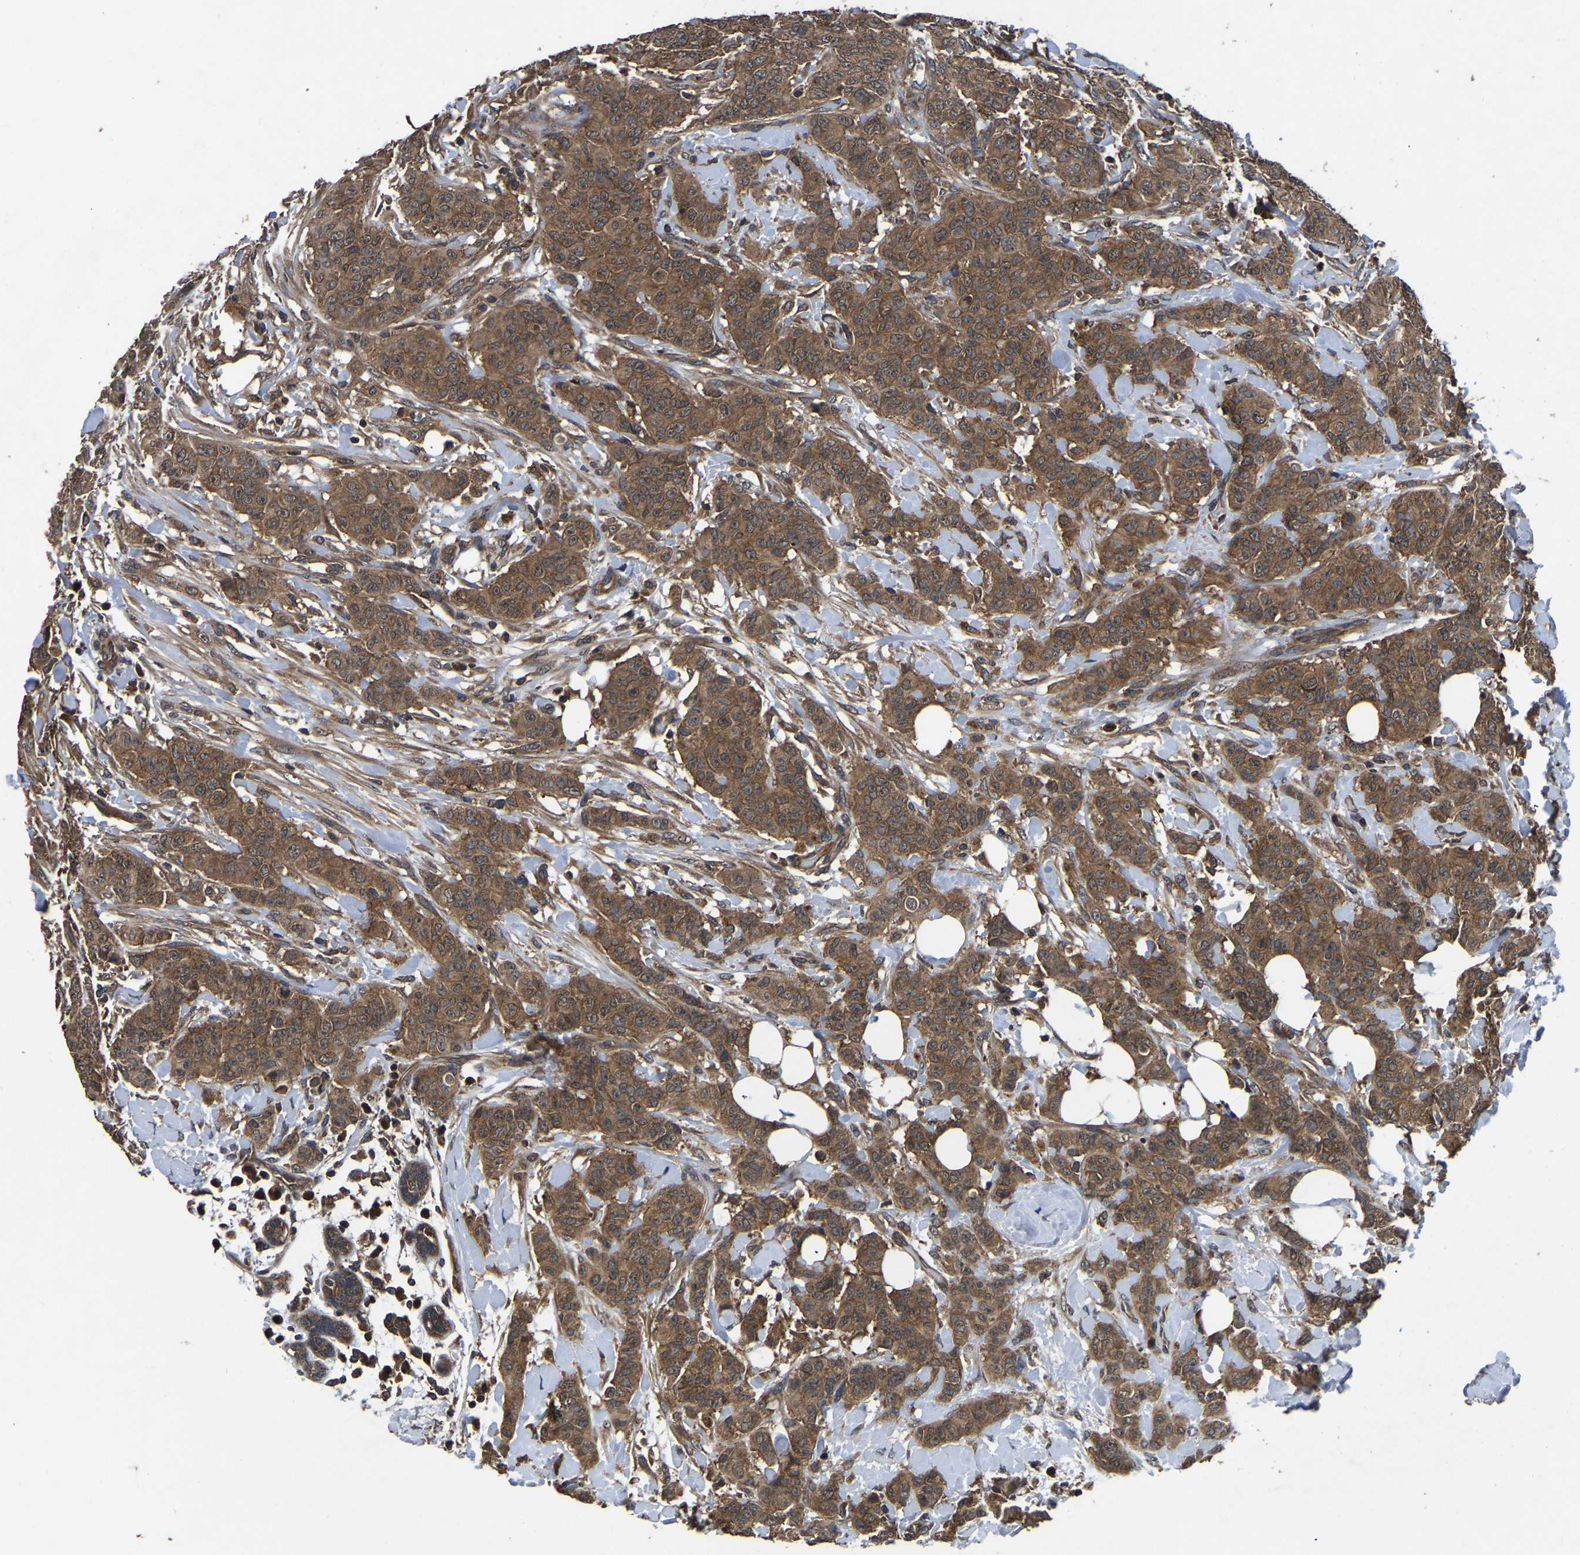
{"staining": {"intensity": "moderate", "quantity": ">75%", "location": "cytoplasmic/membranous"}, "tissue": "breast cancer", "cell_type": "Tumor cells", "image_type": "cancer", "snomed": [{"axis": "morphology", "description": "Normal tissue, NOS"}, {"axis": "morphology", "description": "Duct carcinoma"}, {"axis": "topography", "description": "Breast"}], "caption": "This histopathology image shows breast infiltrating ductal carcinoma stained with immunohistochemistry (IHC) to label a protein in brown. The cytoplasmic/membranous of tumor cells show moderate positivity for the protein. Nuclei are counter-stained blue.", "gene": "CRYZL1", "patient": {"sex": "female", "age": 40}}